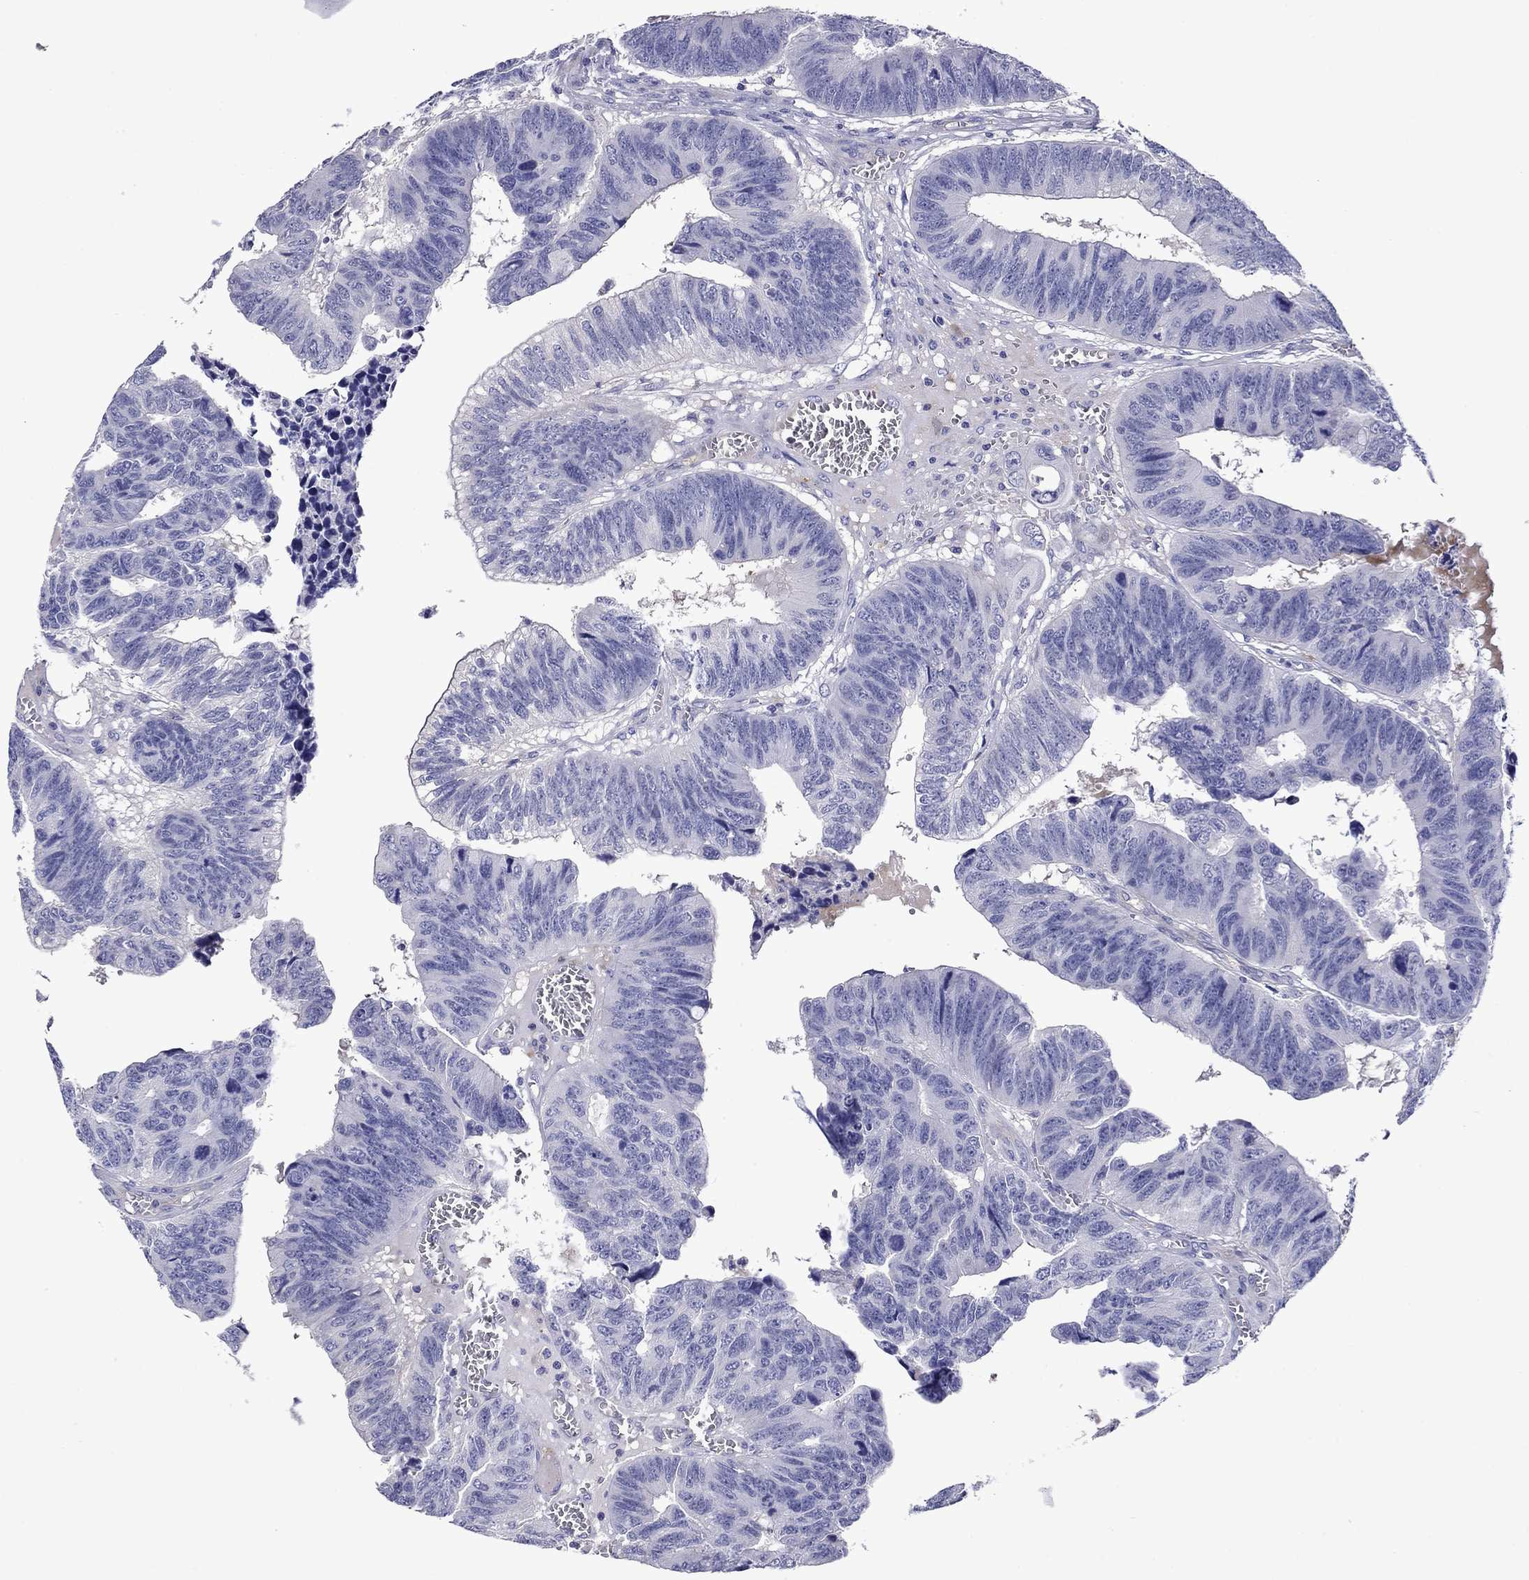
{"staining": {"intensity": "negative", "quantity": "none", "location": "none"}, "tissue": "colorectal cancer", "cell_type": "Tumor cells", "image_type": "cancer", "snomed": [{"axis": "morphology", "description": "Adenocarcinoma, NOS"}, {"axis": "topography", "description": "Appendix"}, {"axis": "topography", "description": "Colon"}, {"axis": "topography", "description": "Cecum"}, {"axis": "topography", "description": "Colon asc"}], "caption": "High power microscopy histopathology image of an immunohistochemistry photomicrograph of colorectal cancer (adenocarcinoma), revealing no significant positivity in tumor cells. The staining is performed using DAB brown chromogen with nuclei counter-stained in using hematoxylin.", "gene": "CNDP1", "patient": {"sex": "female", "age": 85}}